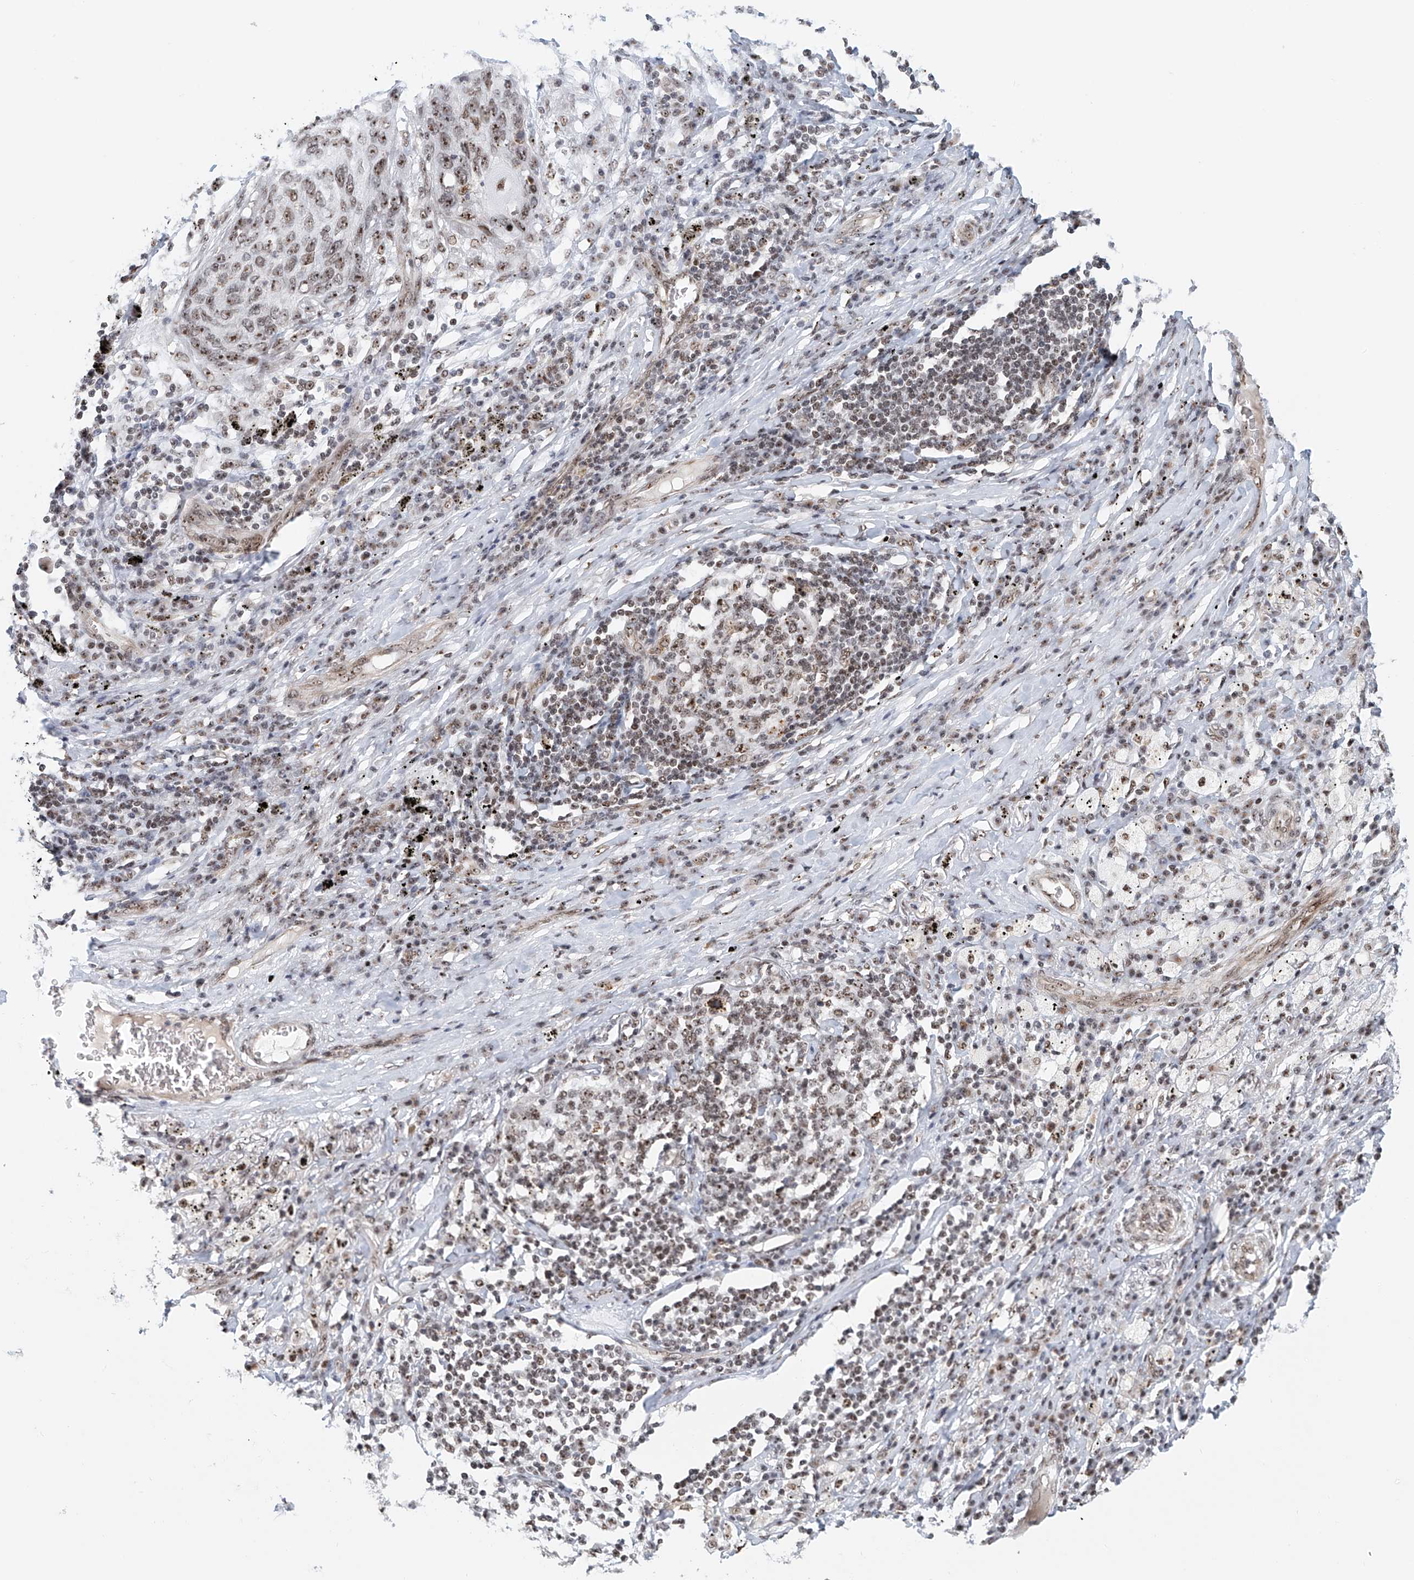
{"staining": {"intensity": "moderate", "quantity": ">75%", "location": "nuclear"}, "tissue": "lung cancer", "cell_type": "Tumor cells", "image_type": "cancer", "snomed": [{"axis": "morphology", "description": "Squamous cell carcinoma, NOS"}, {"axis": "topography", "description": "Lung"}], "caption": "Immunohistochemistry (IHC) staining of lung squamous cell carcinoma, which exhibits medium levels of moderate nuclear expression in about >75% of tumor cells indicating moderate nuclear protein expression. The staining was performed using DAB (brown) for protein detection and nuclei were counterstained in hematoxylin (blue).", "gene": "PRUNE2", "patient": {"sex": "female", "age": 63}}